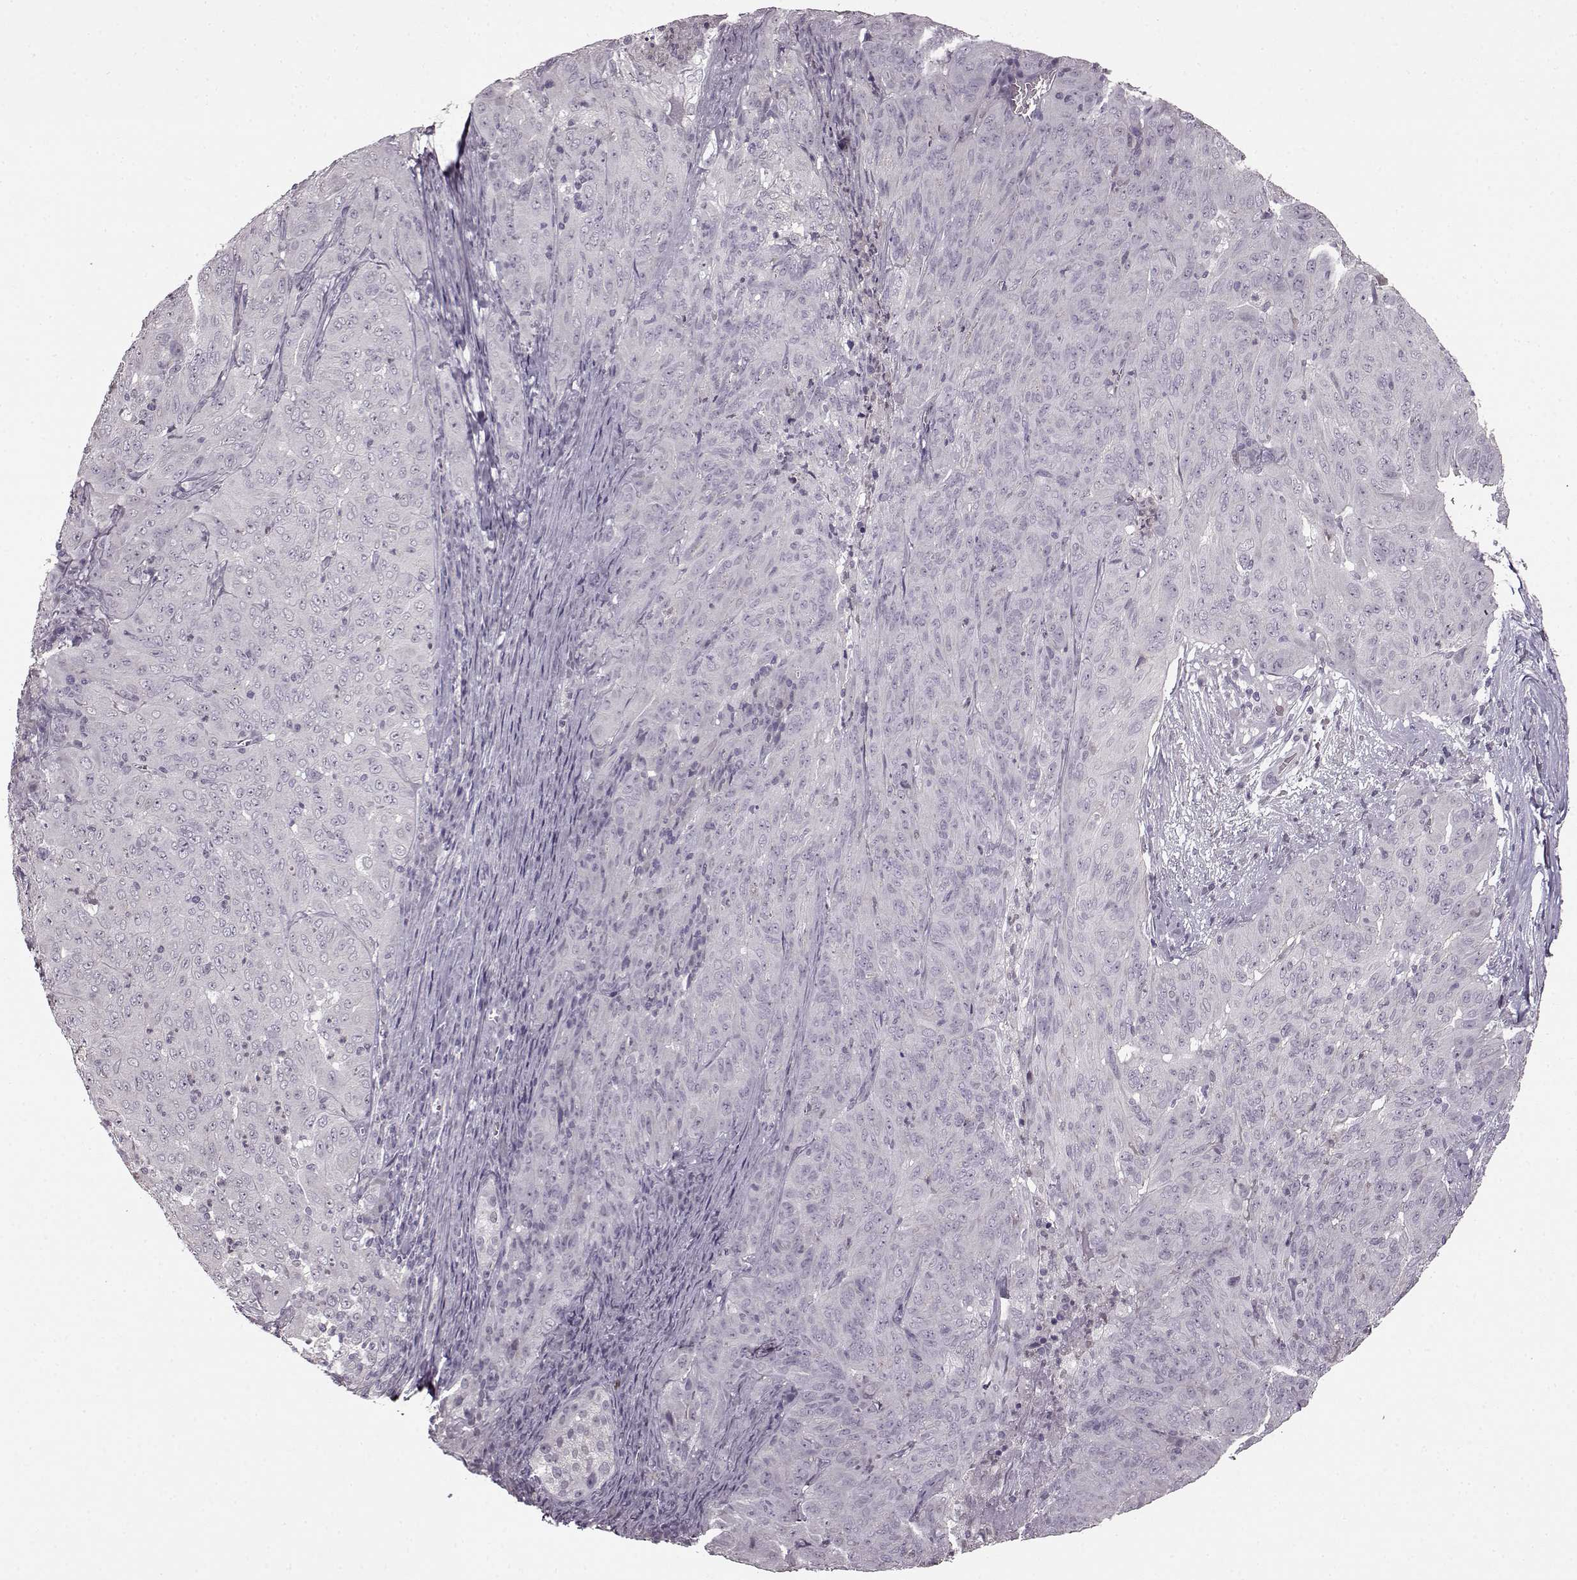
{"staining": {"intensity": "negative", "quantity": "none", "location": "none"}, "tissue": "pancreatic cancer", "cell_type": "Tumor cells", "image_type": "cancer", "snomed": [{"axis": "morphology", "description": "Adenocarcinoma, NOS"}, {"axis": "topography", "description": "Pancreas"}], "caption": "This image is of pancreatic cancer (adenocarcinoma) stained with immunohistochemistry (IHC) to label a protein in brown with the nuclei are counter-stained blue. There is no staining in tumor cells. The staining was performed using DAB to visualize the protein expression in brown, while the nuclei were stained in blue with hematoxylin (Magnification: 20x).", "gene": "CNGA3", "patient": {"sex": "male", "age": 63}}